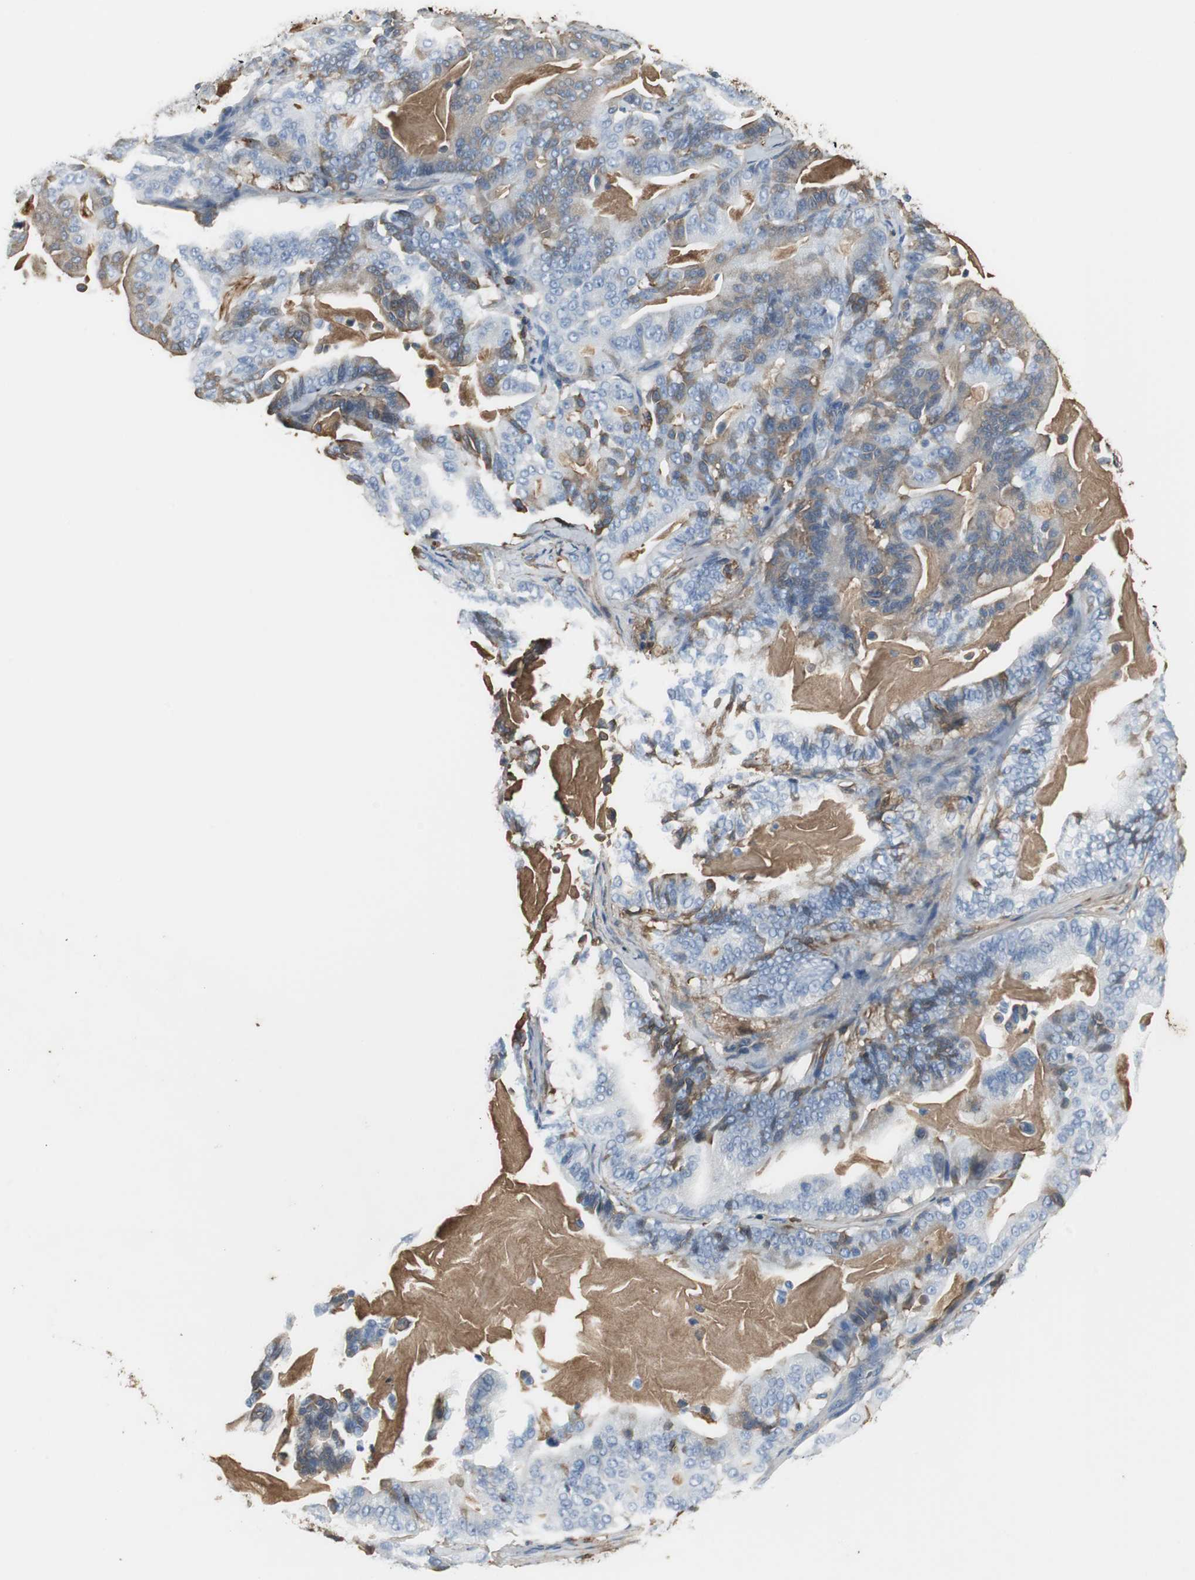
{"staining": {"intensity": "moderate", "quantity": "<25%", "location": "cytoplasmic/membranous"}, "tissue": "pancreatic cancer", "cell_type": "Tumor cells", "image_type": "cancer", "snomed": [{"axis": "morphology", "description": "Adenocarcinoma, NOS"}, {"axis": "topography", "description": "Pancreas"}], "caption": "IHC (DAB) staining of human pancreatic cancer (adenocarcinoma) exhibits moderate cytoplasmic/membranous protein expression in approximately <25% of tumor cells.", "gene": "IGHA1", "patient": {"sex": "male", "age": 63}}